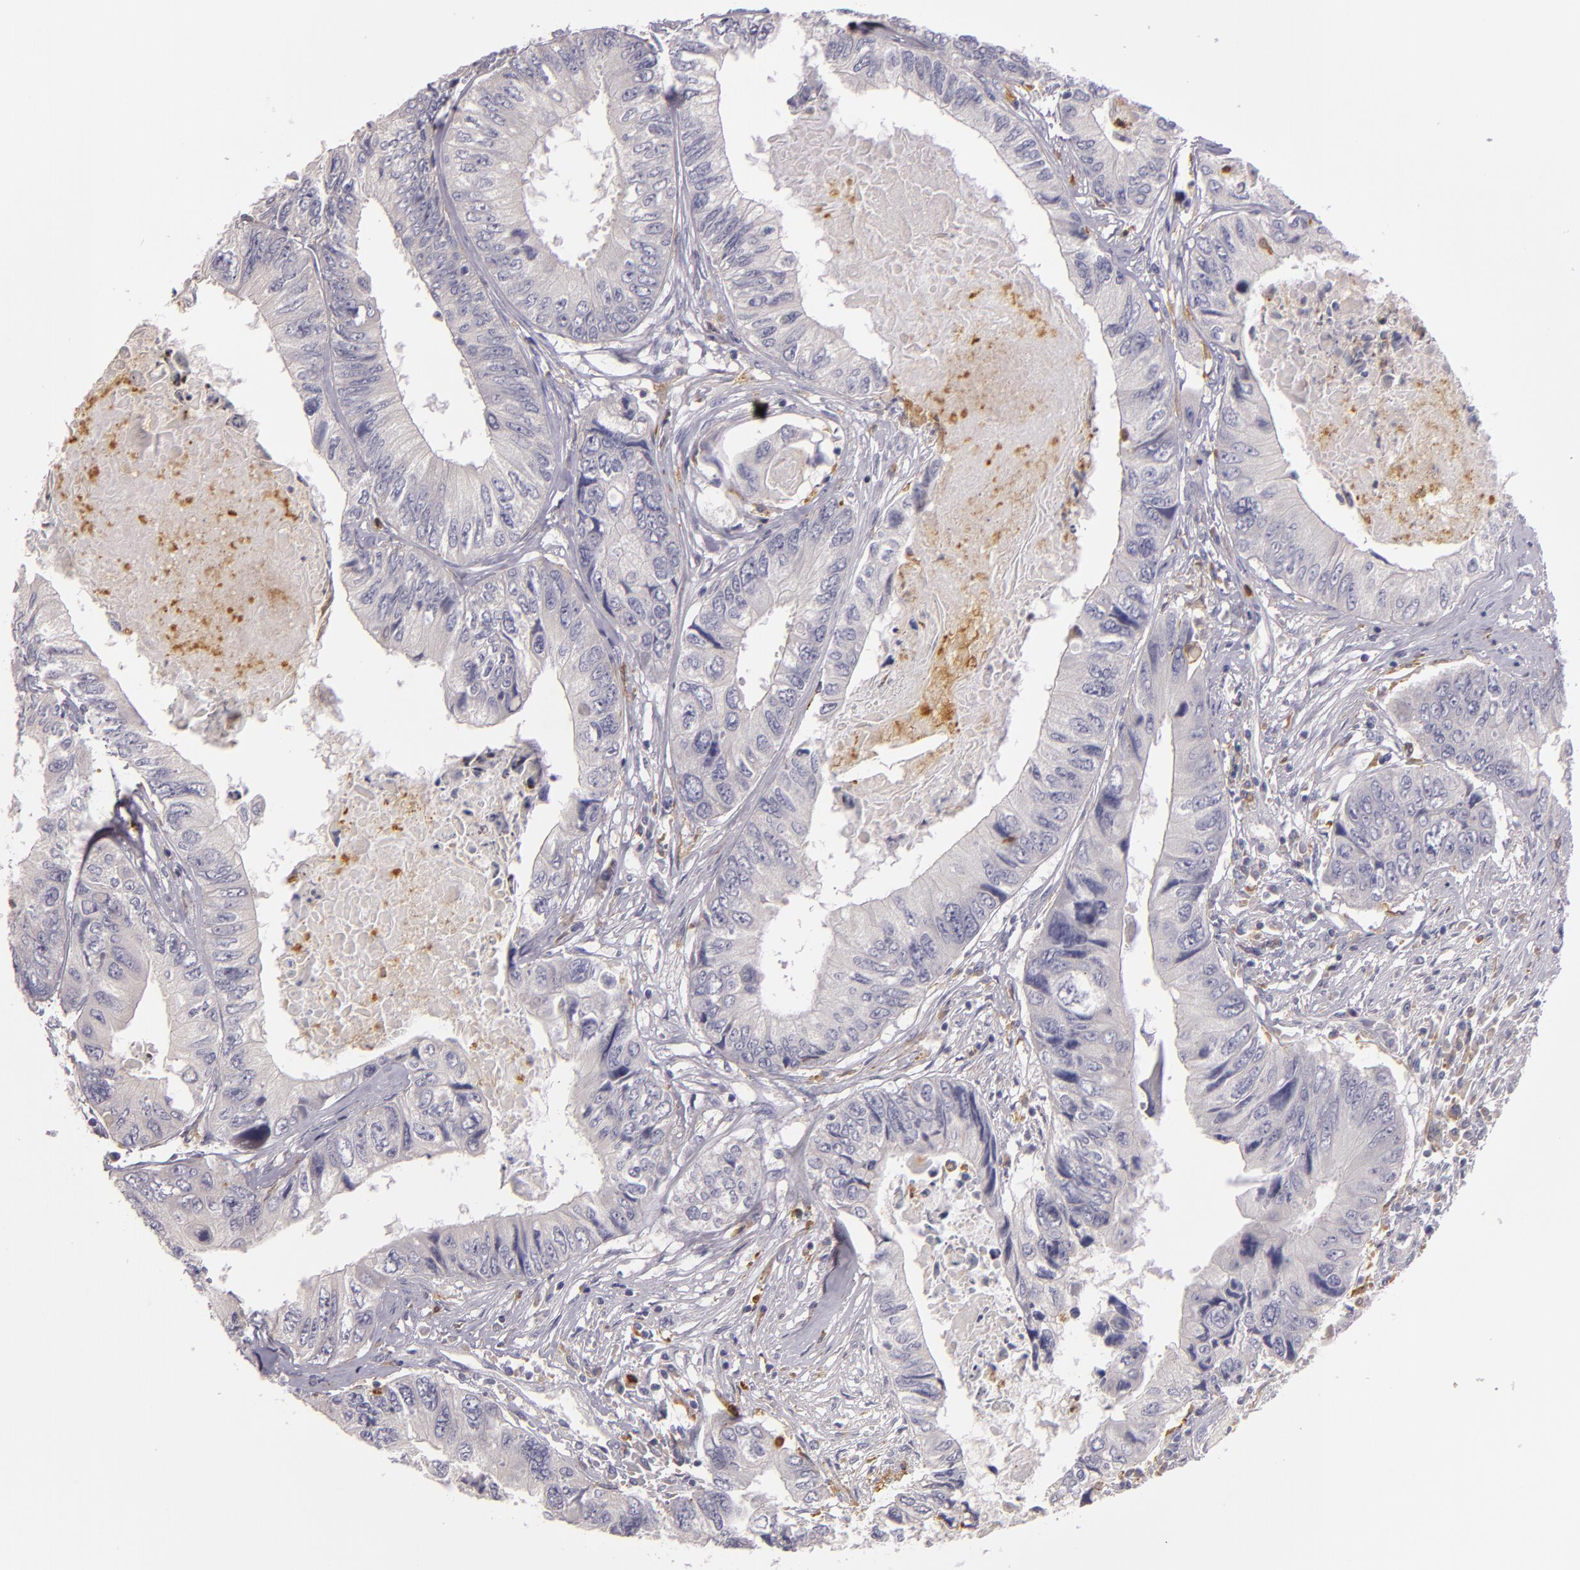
{"staining": {"intensity": "negative", "quantity": "none", "location": "none"}, "tissue": "colorectal cancer", "cell_type": "Tumor cells", "image_type": "cancer", "snomed": [{"axis": "morphology", "description": "Adenocarcinoma, NOS"}, {"axis": "topography", "description": "Rectum"}], "caption": "High power microscopy image of an immunohistochemistry image of colorectal adenocarcinoma, revealing no significant positivity in tumor cells.", "gene": "TLR8", "patient": {"sex": "female", "age": 82}}